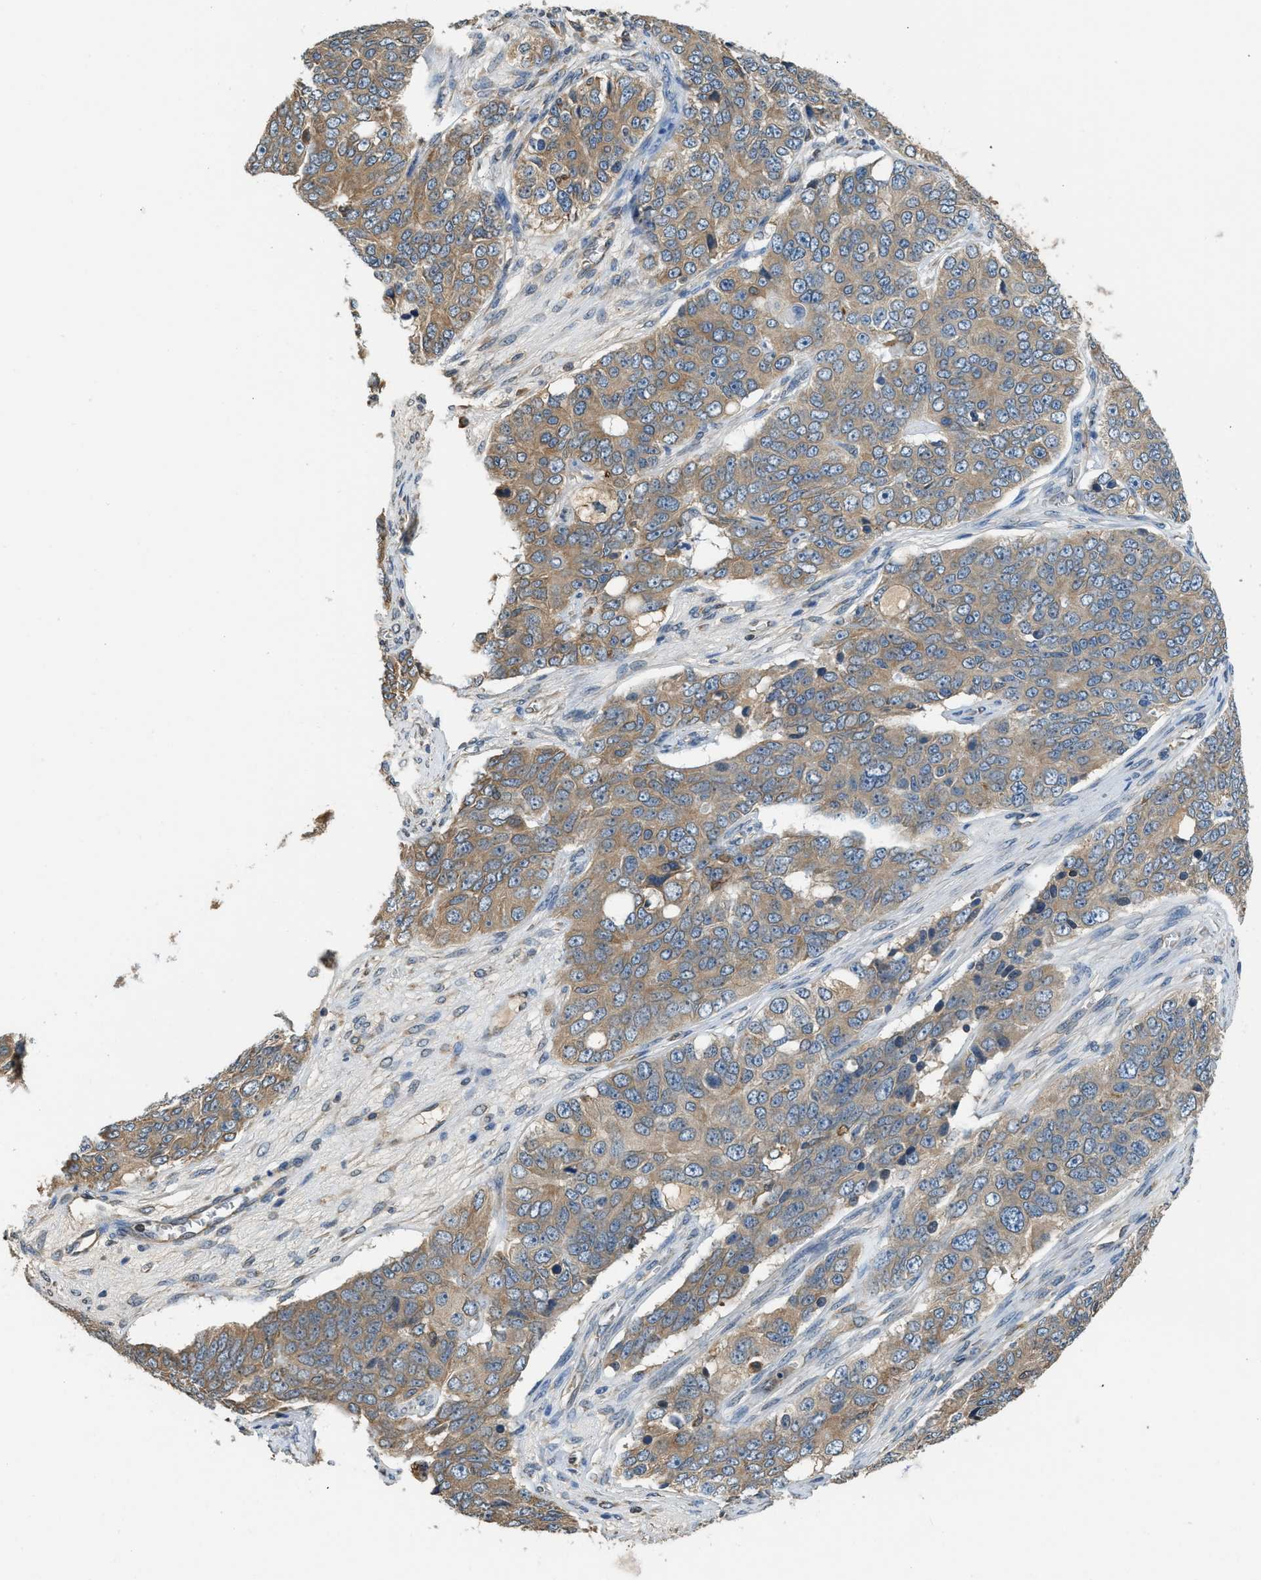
{"staining": {"intensity": "moderate", "quantity": ">75%", "location": "cytoplasmic/membranous"}, "tissue": "ovarian cancer", "cell_type": "Tumor cells", "image_type": "cancer", "snomed": [{"axis": "morphology", "description": "Carcinoma, endometroid"}, {"axis": "topography", "description": "Ovary"}], "caption": "Immunohistochemical staining of ovarian cancer shows medium levels of moderate cytoplasmic/membranous expression in about >75% of tumor cells.", "gene": "BCAP31", "patient": {"sex": "female", "age": 51}}